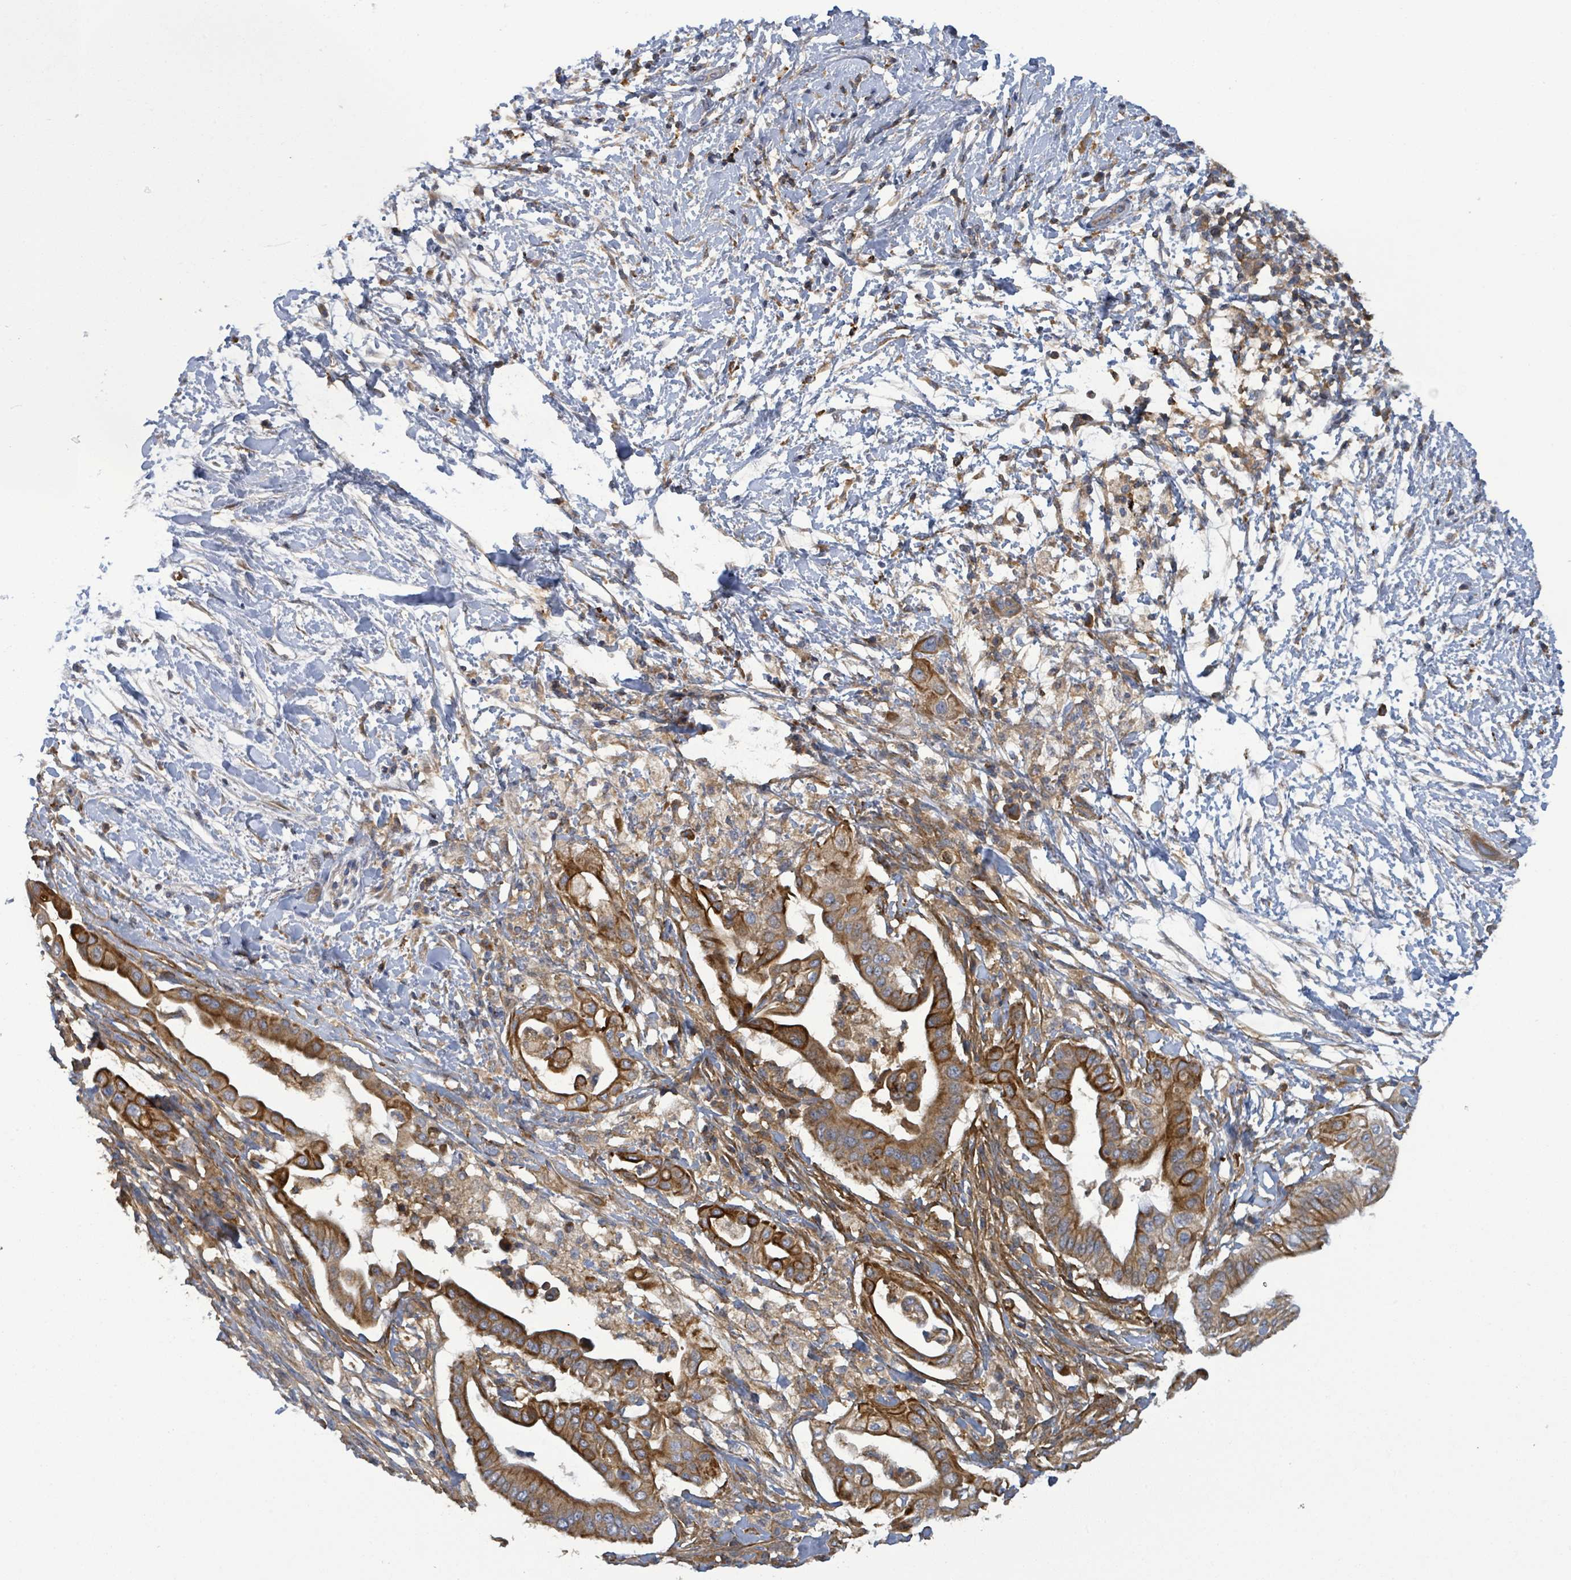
{"staining": {"intensity": "strong", "quantity": ">75%", "location": "cytoplasmic/membranous"}, "tissue": "pancreatic cancer", "cell_type": "Tumor cells", "image_type": "cancer", "snomed": [{"axis": "morphology", "description": "Adenocarcinoma, NOS"}, {"axis": "topography", "description": "Pancreas"}], "caption": "Pancreatic adenocarcinoma was stained to show a protein in brown. There is high levels of strong cytoplasmic/membranous positivity in about >75% of tumor cells. (DAB (3,3'-diaminobenzidine) IHC with brightfield microscopy, high magnification).", "gene": "PLAAT1", "patient": {"sex": "male", "age": 68}}